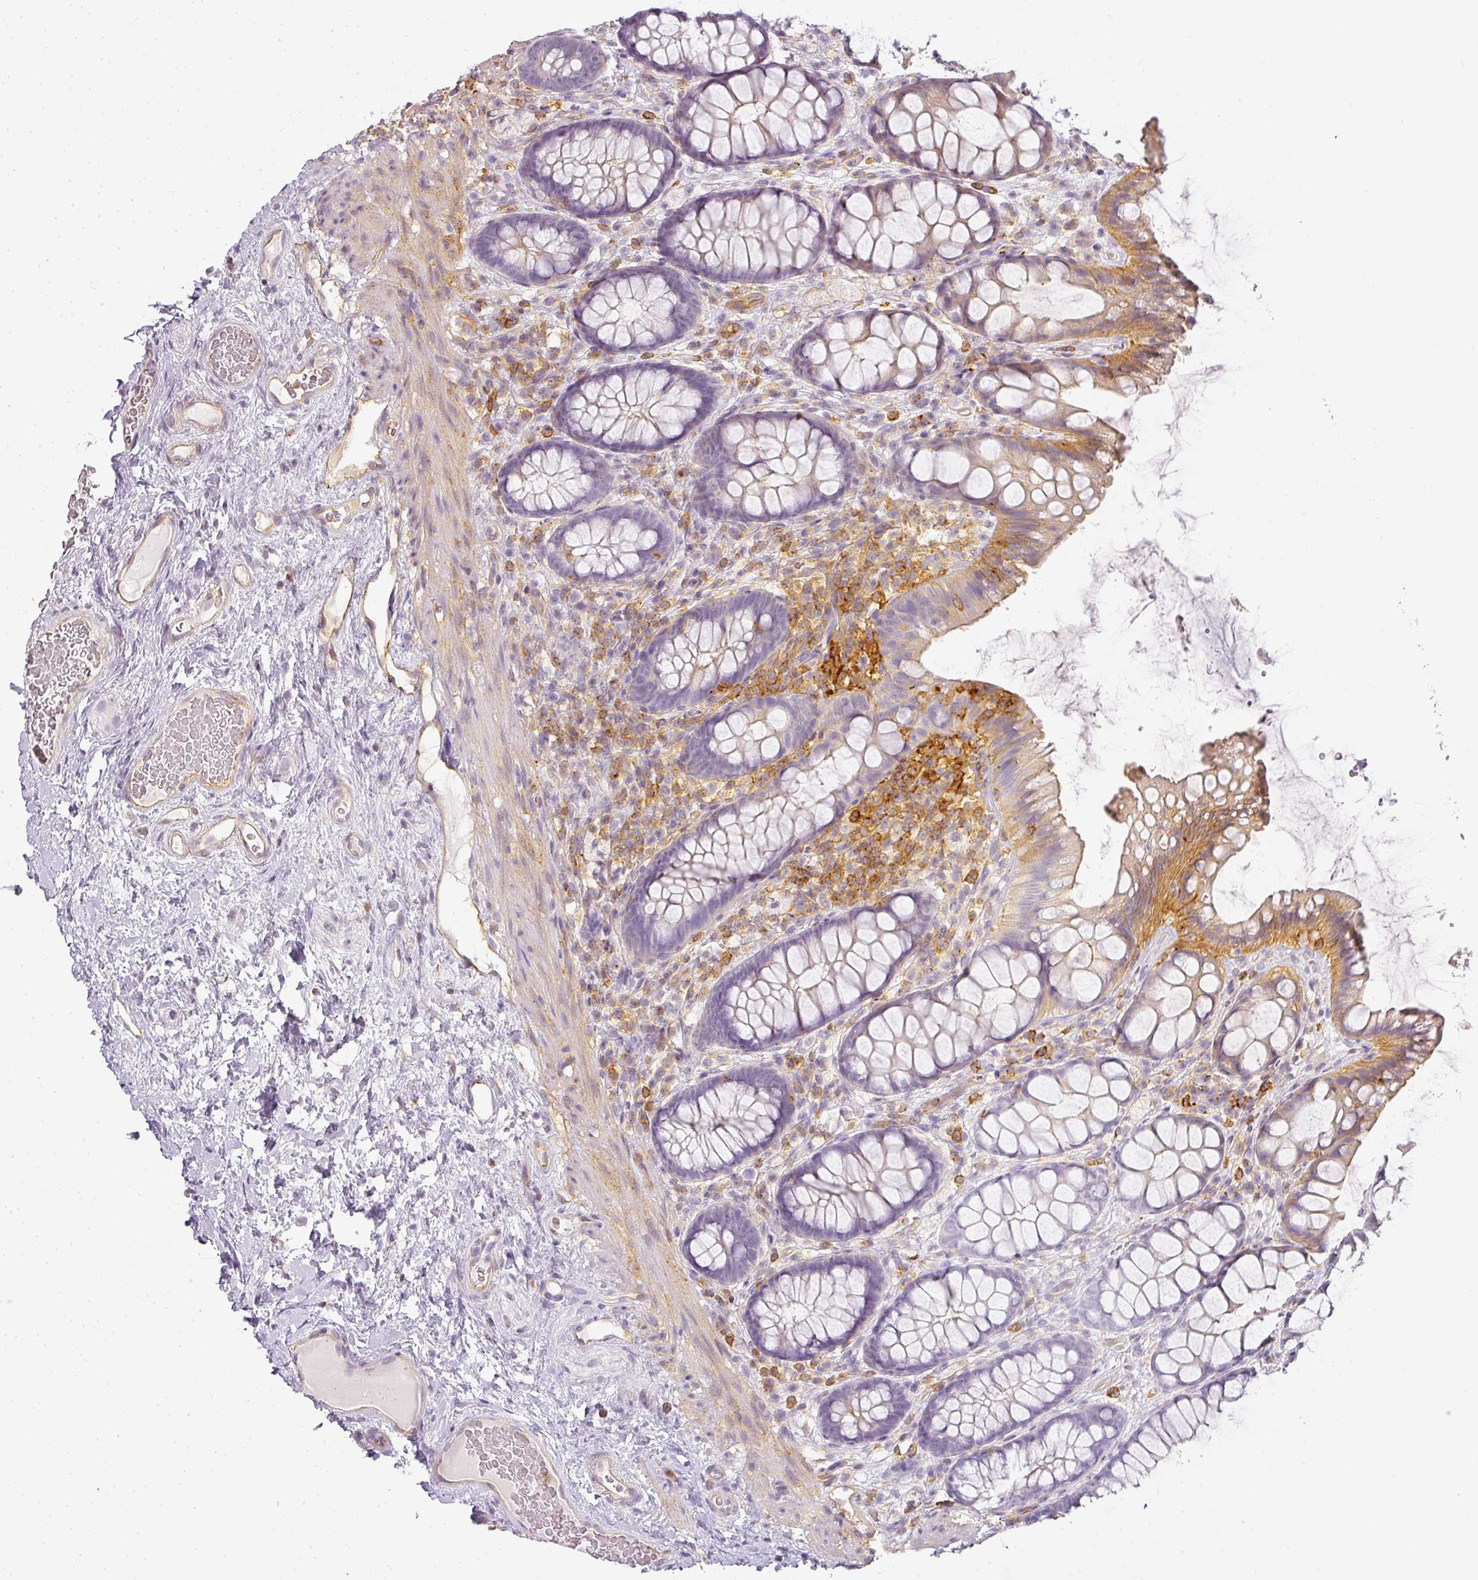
{"staining": {"intensity": "moderate", "quantity": "<25%", "location": "cytoplasmic/membranous"}, "tissue": "rectum", "cell_type": "Glandular cells", "image_type": "normal", "snomed": [{"axis": "morphology", "description": "Normal tissue, NOS"}, {"axis": "topography", "description": "Rectum"}], "caption": "Immunohistochemical staining of unremarkable human rectum shows moderate cytoplasmic/membranous protein expression in approximately <25% of glandular cells. Immunohistochemistry (ihc) stains the protein in brown and the nuclei are stained blue.", "gene": "TMEM42", "patient": {"sex": "female", "age": 67}}